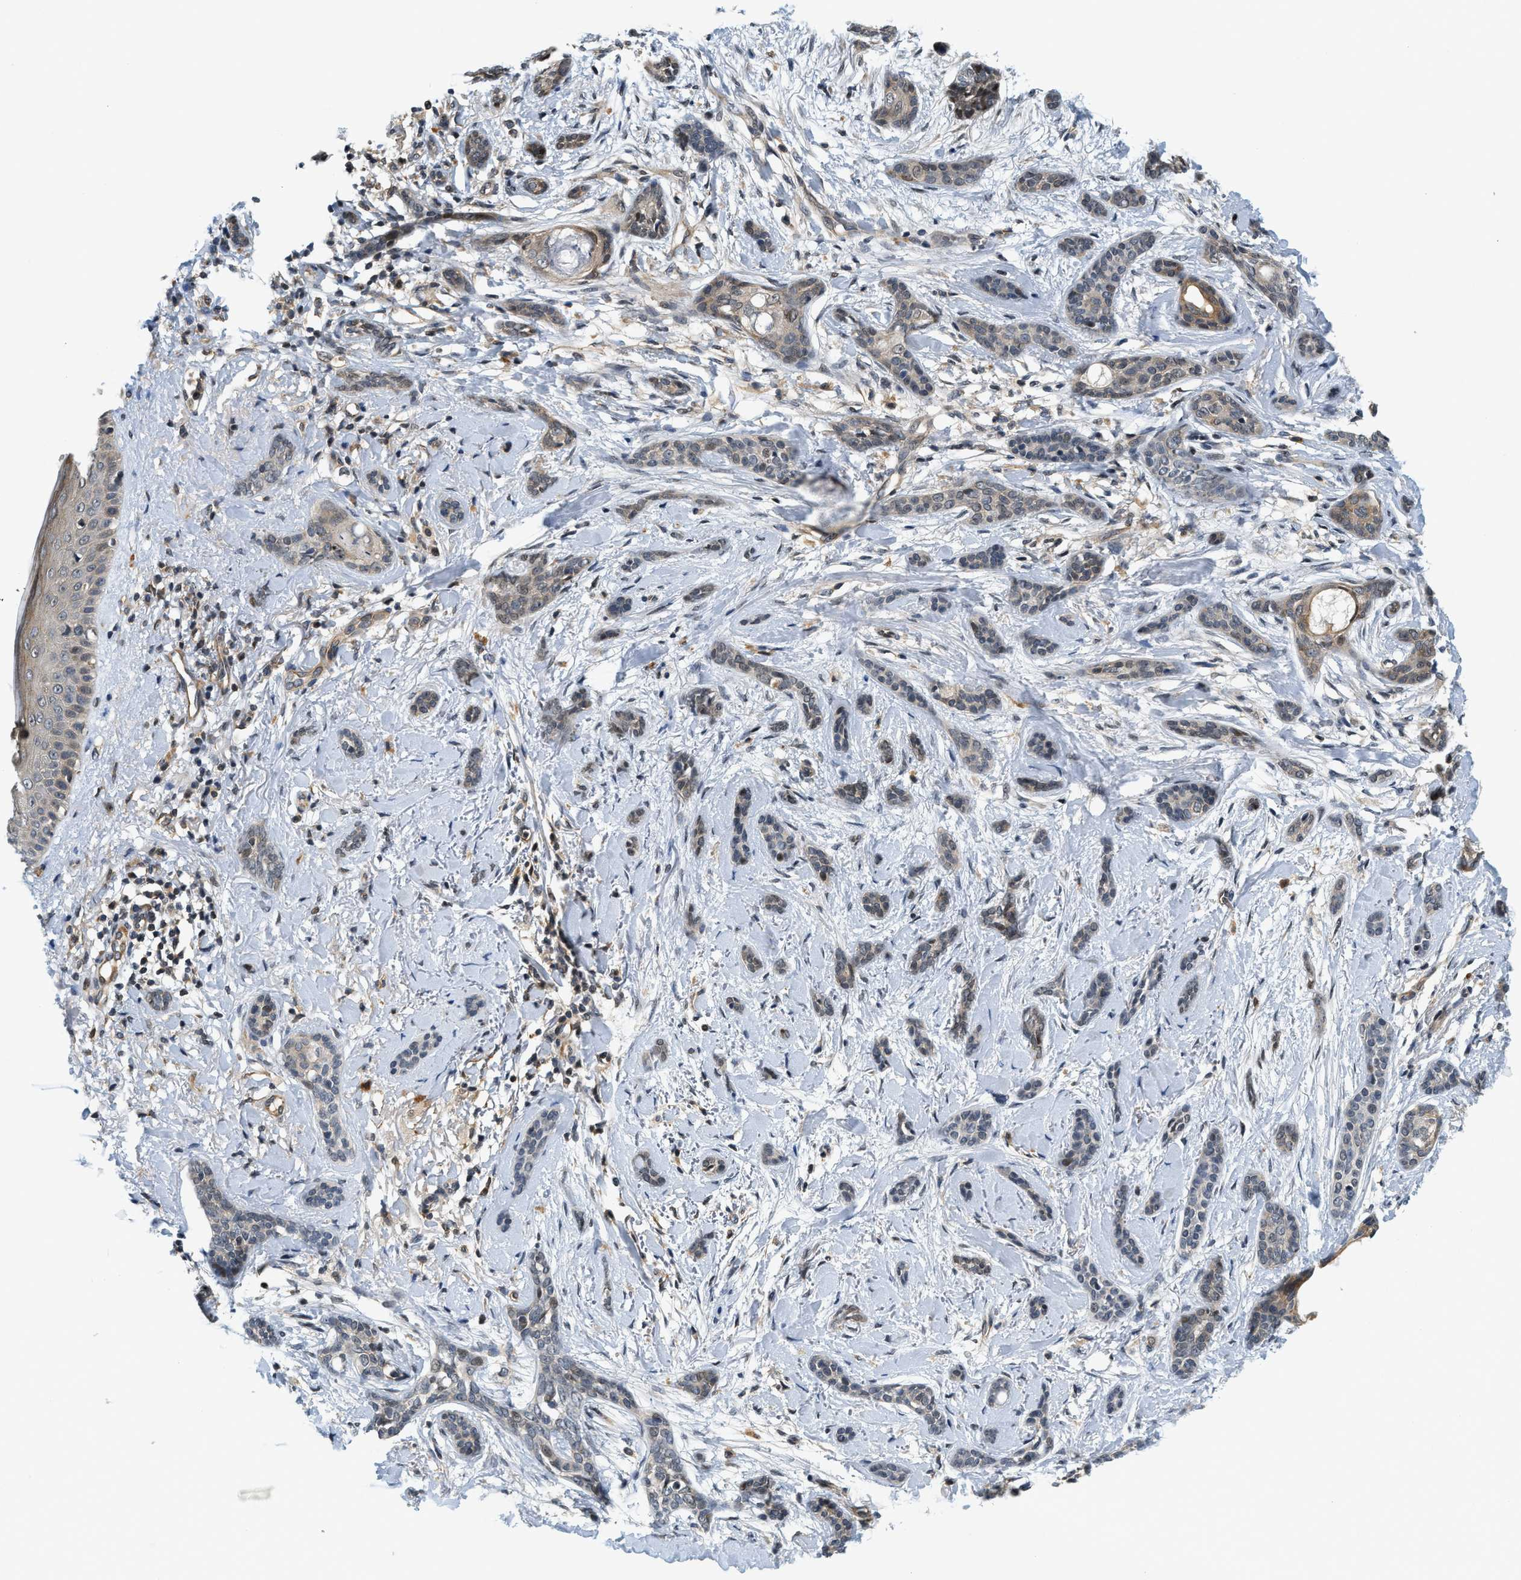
{"staining": {"intensity": "weak", "quantity": "<25%", "location": "cytoplasmic/membranous"}, "tissue": "skin cancer", "cell_type": "Tumor cells", "image_type": "cancer", "snomed": [{"axis": "morphology", "description": "Basal cell carcinoma"}, {"axis": "morphology", "description": "Adnexal tumor, benign"}, {"axis": "topography", "description": "Skin"}], "caption": "An image of basal cell carcinoma (skin) stained for a protein demonstrates no brown staining in tumor cells. (Immunohistochemistry, brightfield microscopy, high magnification).", "gene": "KMT2A", "patient": {"sex": "female", "age": 42}}